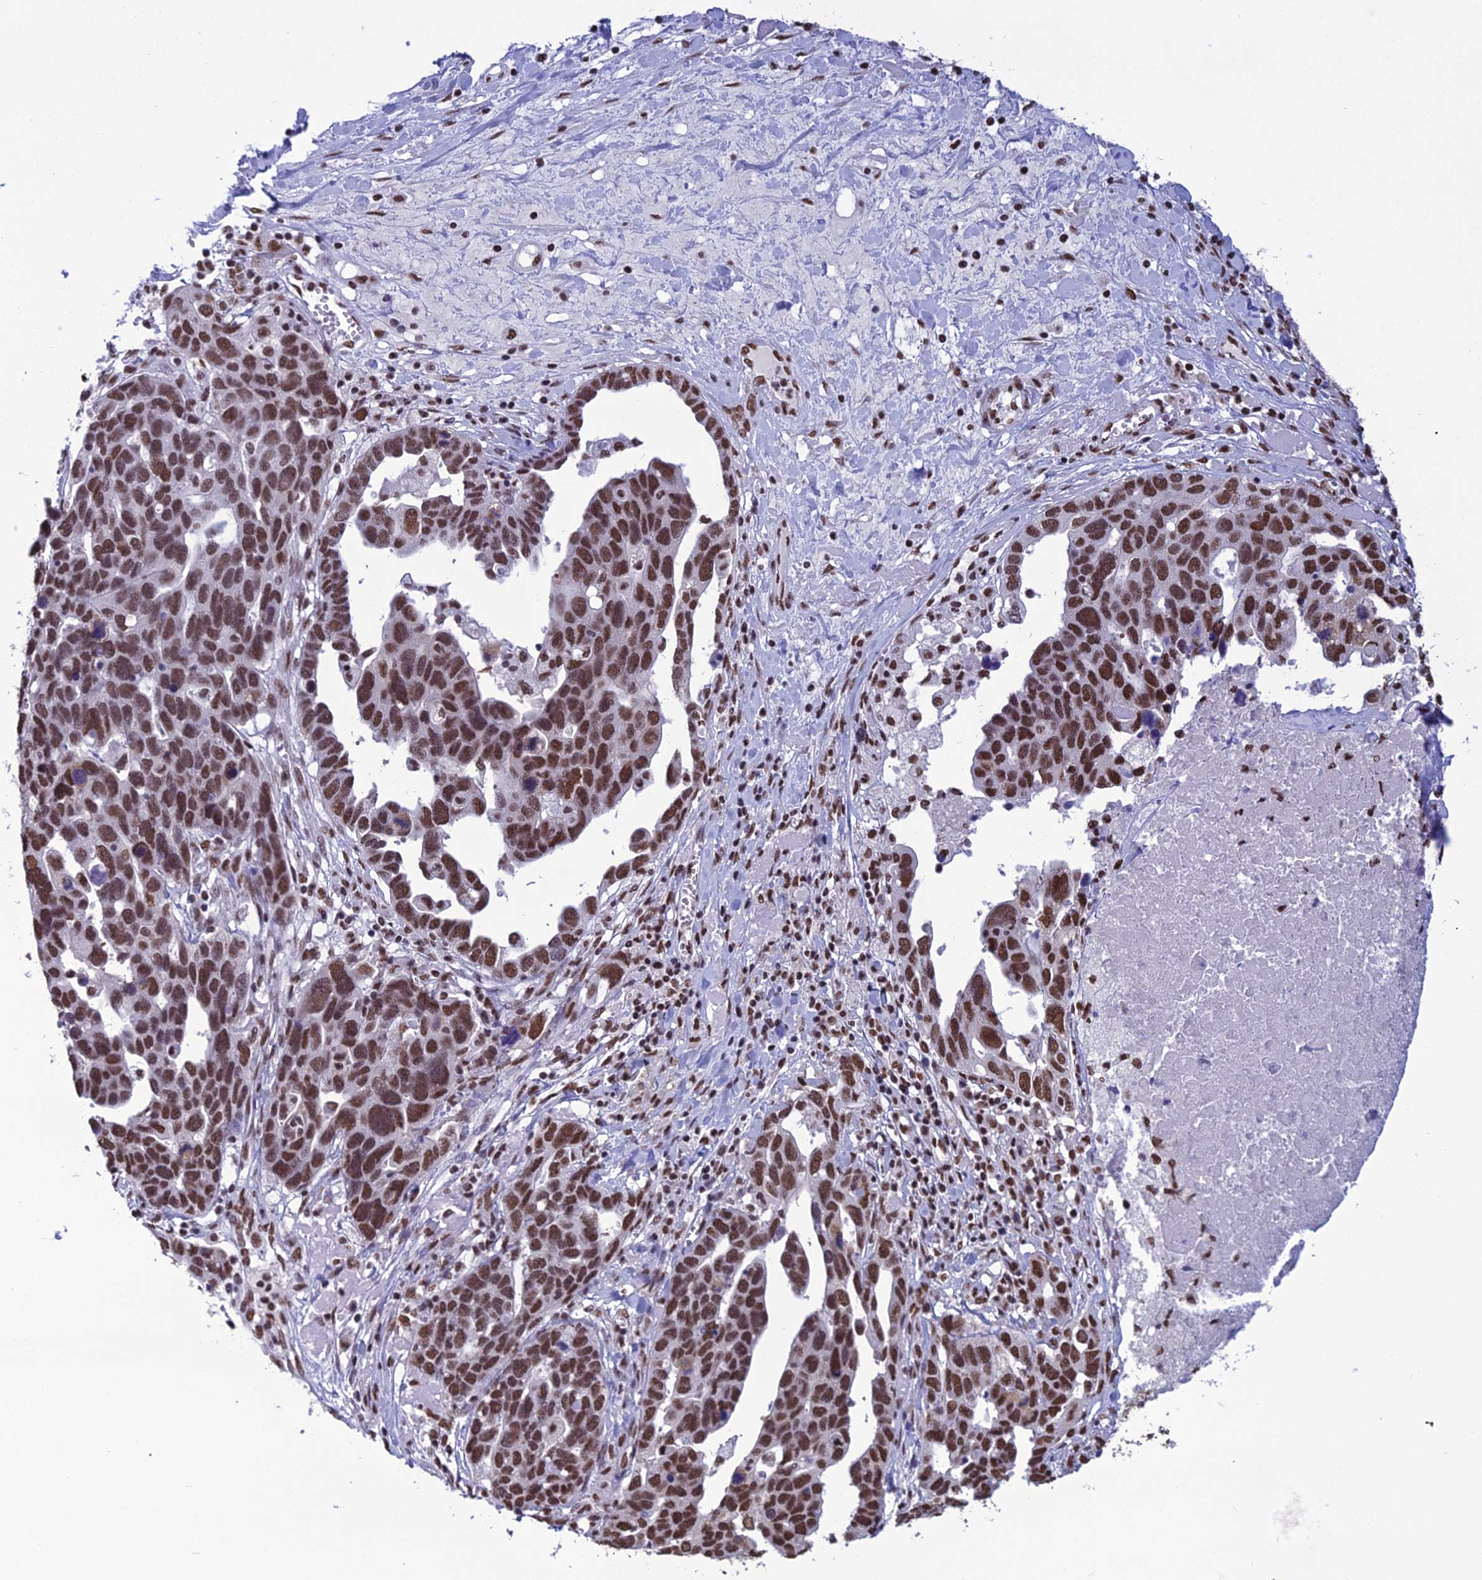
{"staining": {"intensity": "strong", "quantity": ">75%", "location": "nuclear"}, "tissue": "ovarian cancer", "cell_type": "Tumor cells", "image_type": "cancer", "snomed": [{"axis": "morphology", "description": "Cystadenocarcinoma, serous, NOS"}, {"axis": "topography", "description": "Ovary"}], "caption": "Tumor cells display high levels of strong nuclear expression in about >75% of cells in human serous cystadenocarcinoma (ovarian).", "gene": "PRAMEF12", "patient": {"sex": "female", "age": 54}}